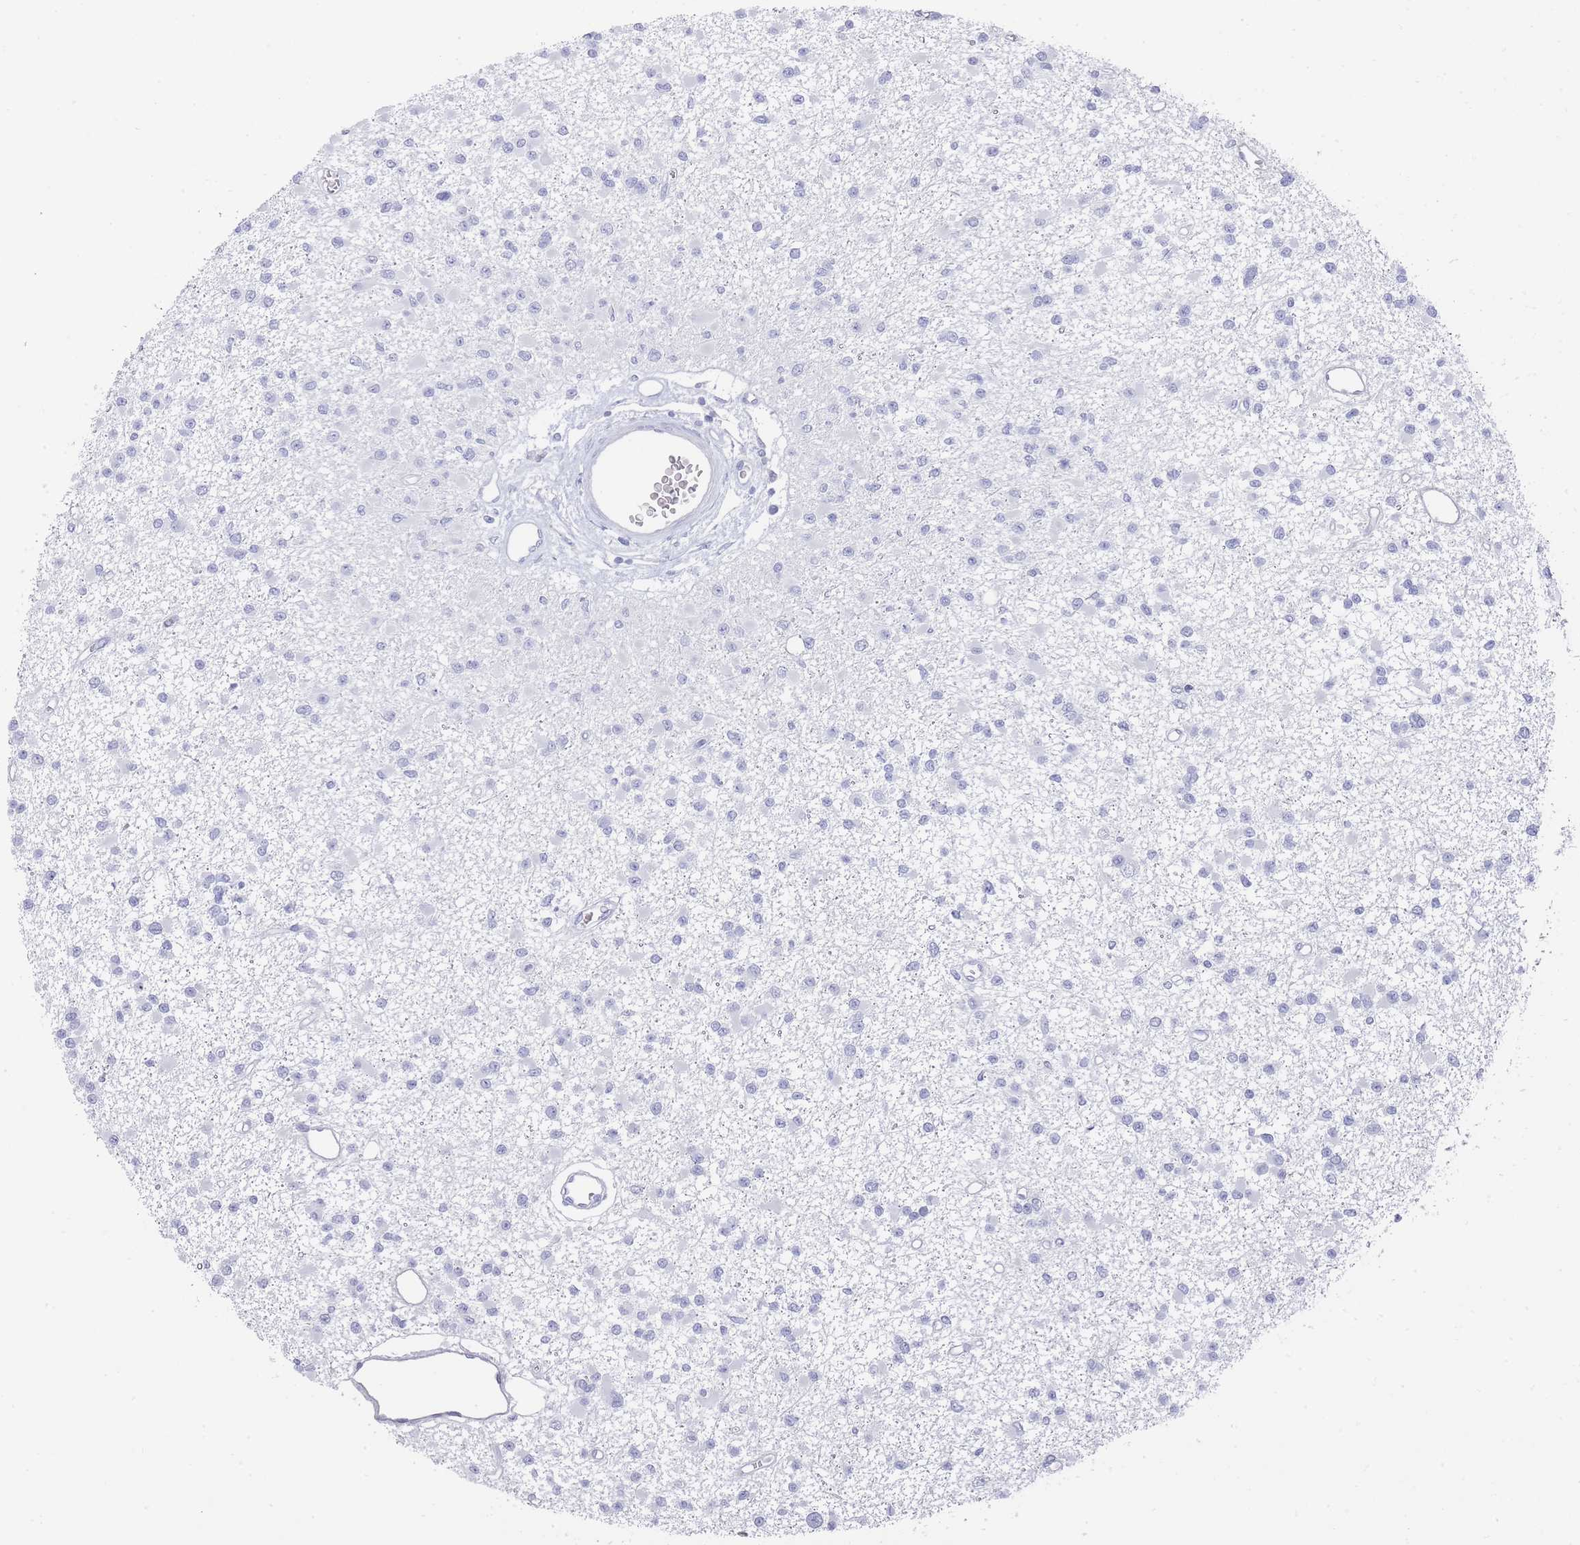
{"staining": {"intensity": "negative", "quantity": "none", "location": "none"}, "tissue": "glioma", "cell_type": "Tumor cells", "image_type": "cancer", "snomed": [{"axis": "morphology", "description": "Glioma, malignant, Low grade"}, {"axis": "topography", "description": "Brain"}], "caption": "A photomicrograph of malignant glioma (low-grade) stained for a protein exhibits no brown staining in tumor cells.", "gene": "RAB2B", "patient": {"sex": "female", "age": 22}}